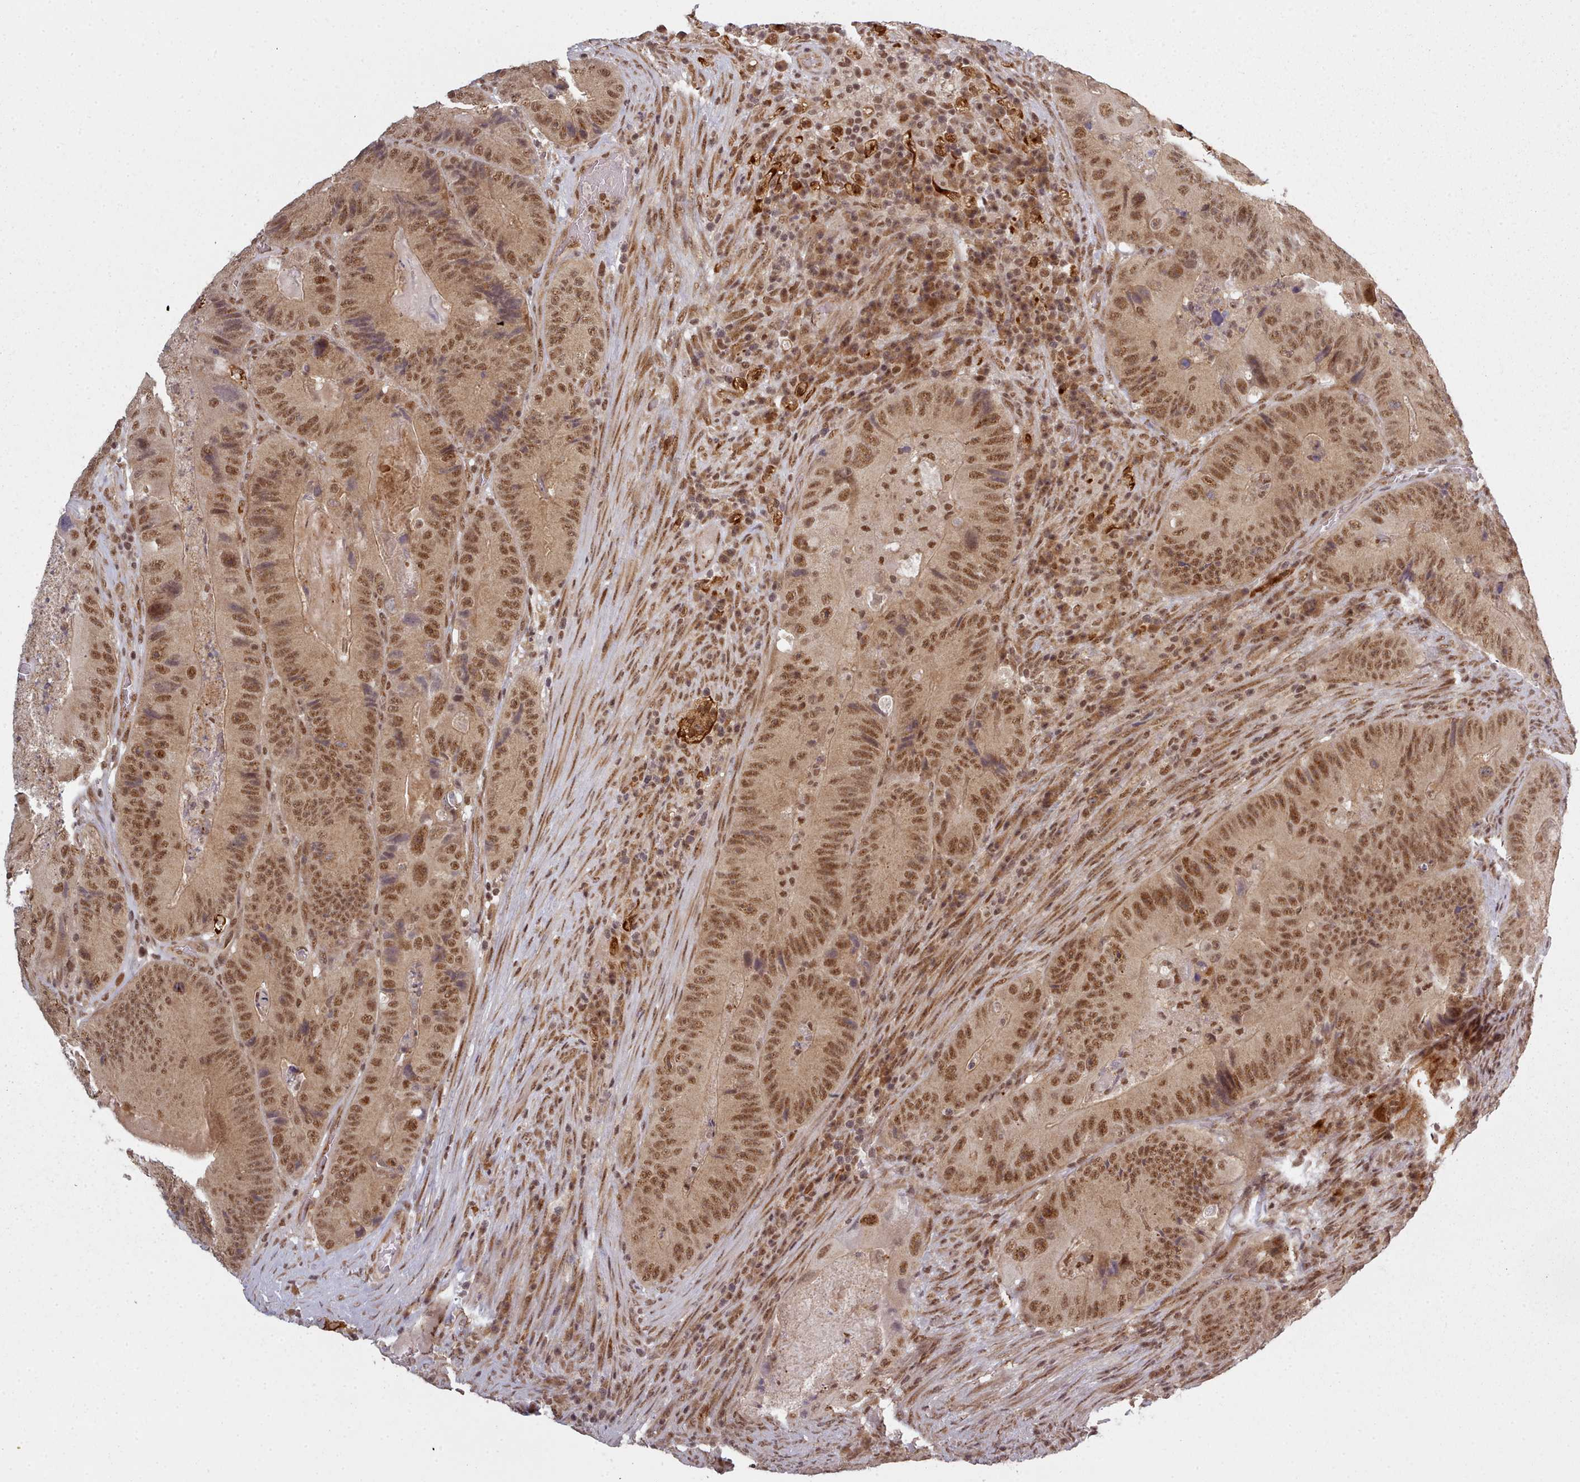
{"staining": {"intensity": "moderate", "quantity": ">75%", "location": "cytoplasmic/membranous,nuclear"}, "tissue": "colorectal cancer", "cell_type": "Tumor cells", "image_type": "cancer", "snomed": [{"axis": "morphology", "description": "Adenocarcinoma, NOS"}, {"axis": "topography", "description": "Colon"}], "caption": "A brown stain labels moderate cytoplasmic/membranous and nuclear expression of a protein in human colorectal adenocarcinoma tumor cells. The staining was performed using DAB (3,3'-diaminobenzidine), with brown indicating positive protein expression. Nuclei are stained blue with hematoxylin.", "gene": "DHX8", "patient": {"sex": "female", "age": 86}}